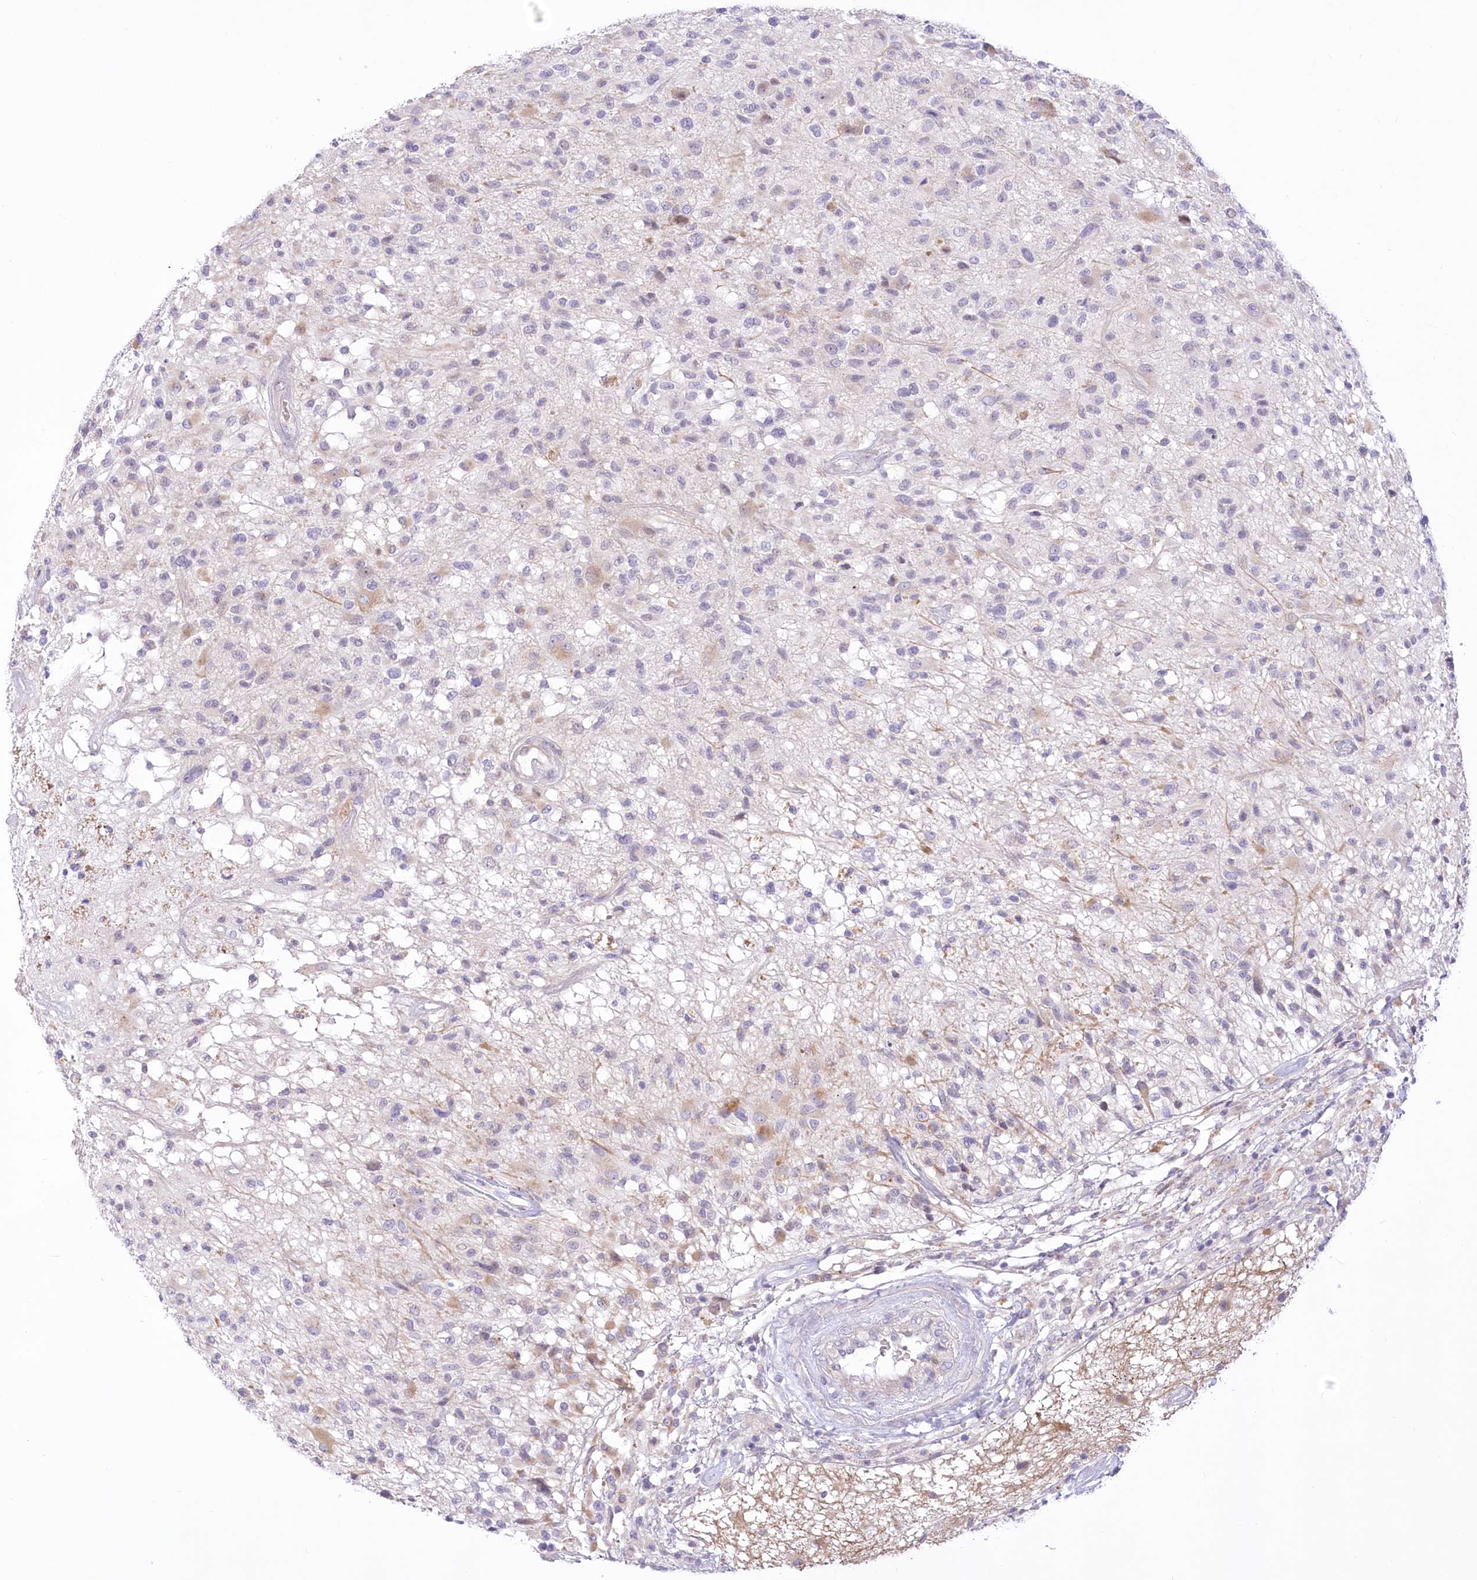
{"staining": {"intensity": "negative", "quantity": "none", "location": "none"}, "tissue": "glioma", "cell_type": "Tumor cells", "image_type": "cancer", "snomed": [{"axis": "morphology", "description": "Glioma, malignant, High grade"}, {"axis": "morphology", "description": "Glioblastoma, NOS"}, {"axis": "topography", "description": "Brain"}], "caption": "Micrograph shows no significant protein staining in tumor cells of malignant glioma (high-grade).", "gene": "BEND7", "patient": {"sex": "male", "age": 60}}